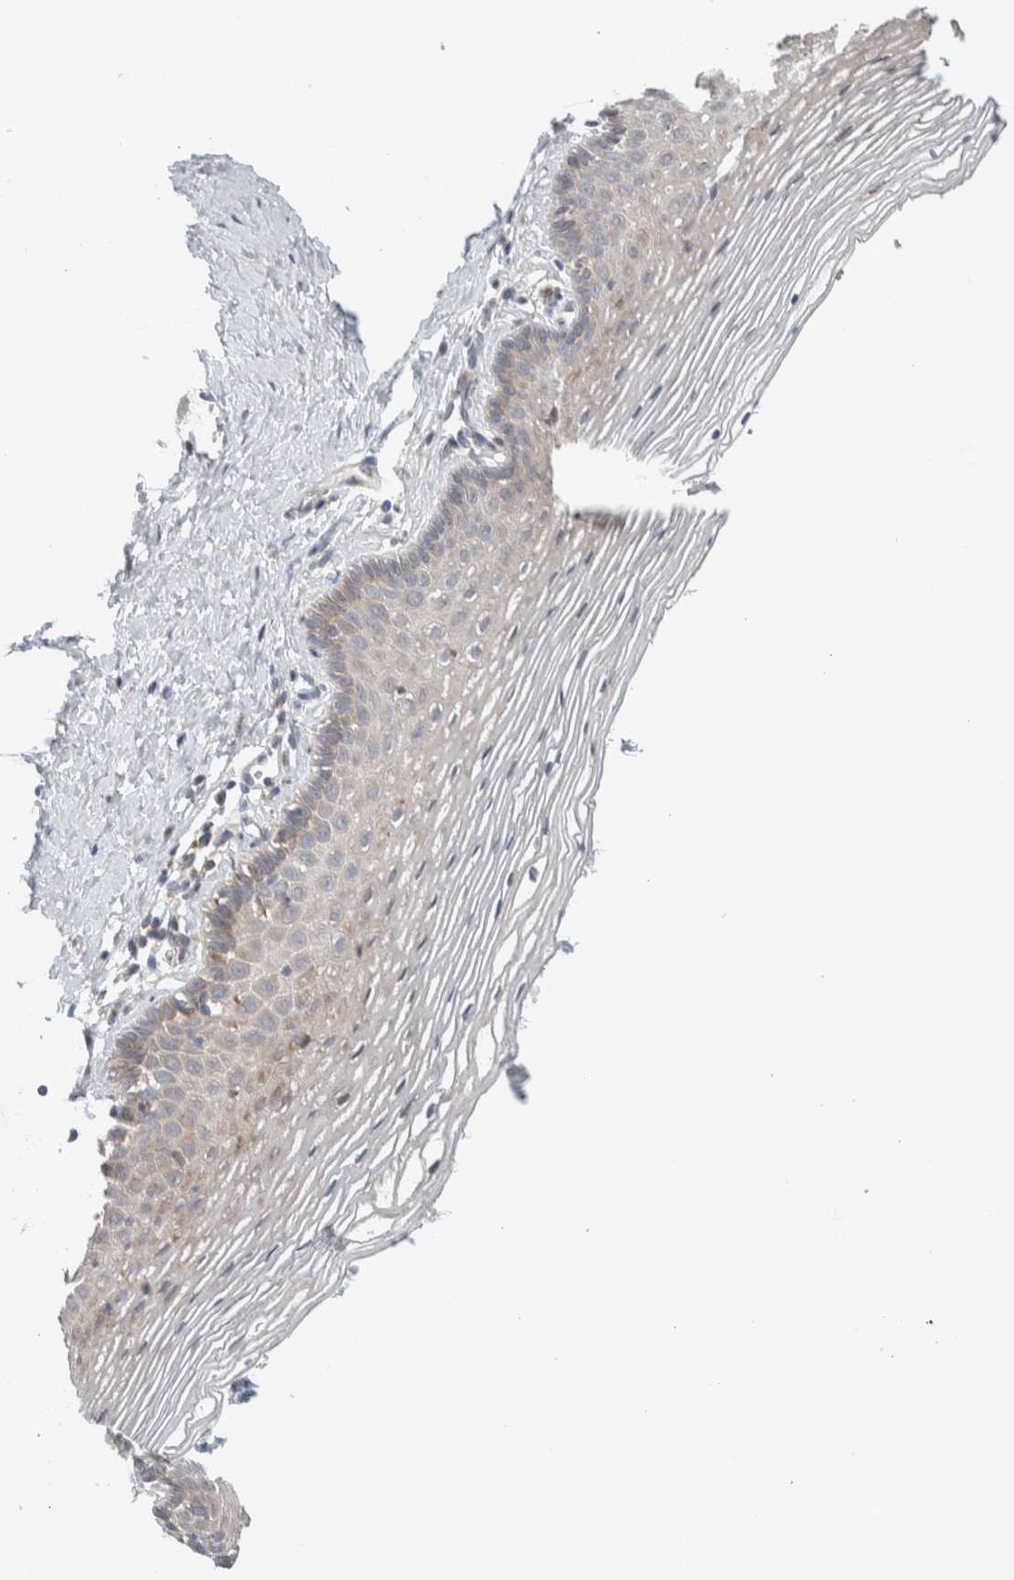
{"staining": {"intensity": "moderate", "quantity": "<25%", "location": "cytoplasmic/membranous"}, "tissue": "vagina", "cell_type": "Squamous epithelial cells", "image_type": "normal", "snomed": [{"axis": "morphology", "description": "Normal tissue, NOS"}, {"axis": "topography", "description": "Vagina"}], "caption": "Vagina stained with immunohistochemistry demonstrates moderate cytoplasmic/membranous expression in approximately <25% of squamous epithelial cells.", "gene": "ADCY8", "patient": {"sex": "female", "age": 32}}